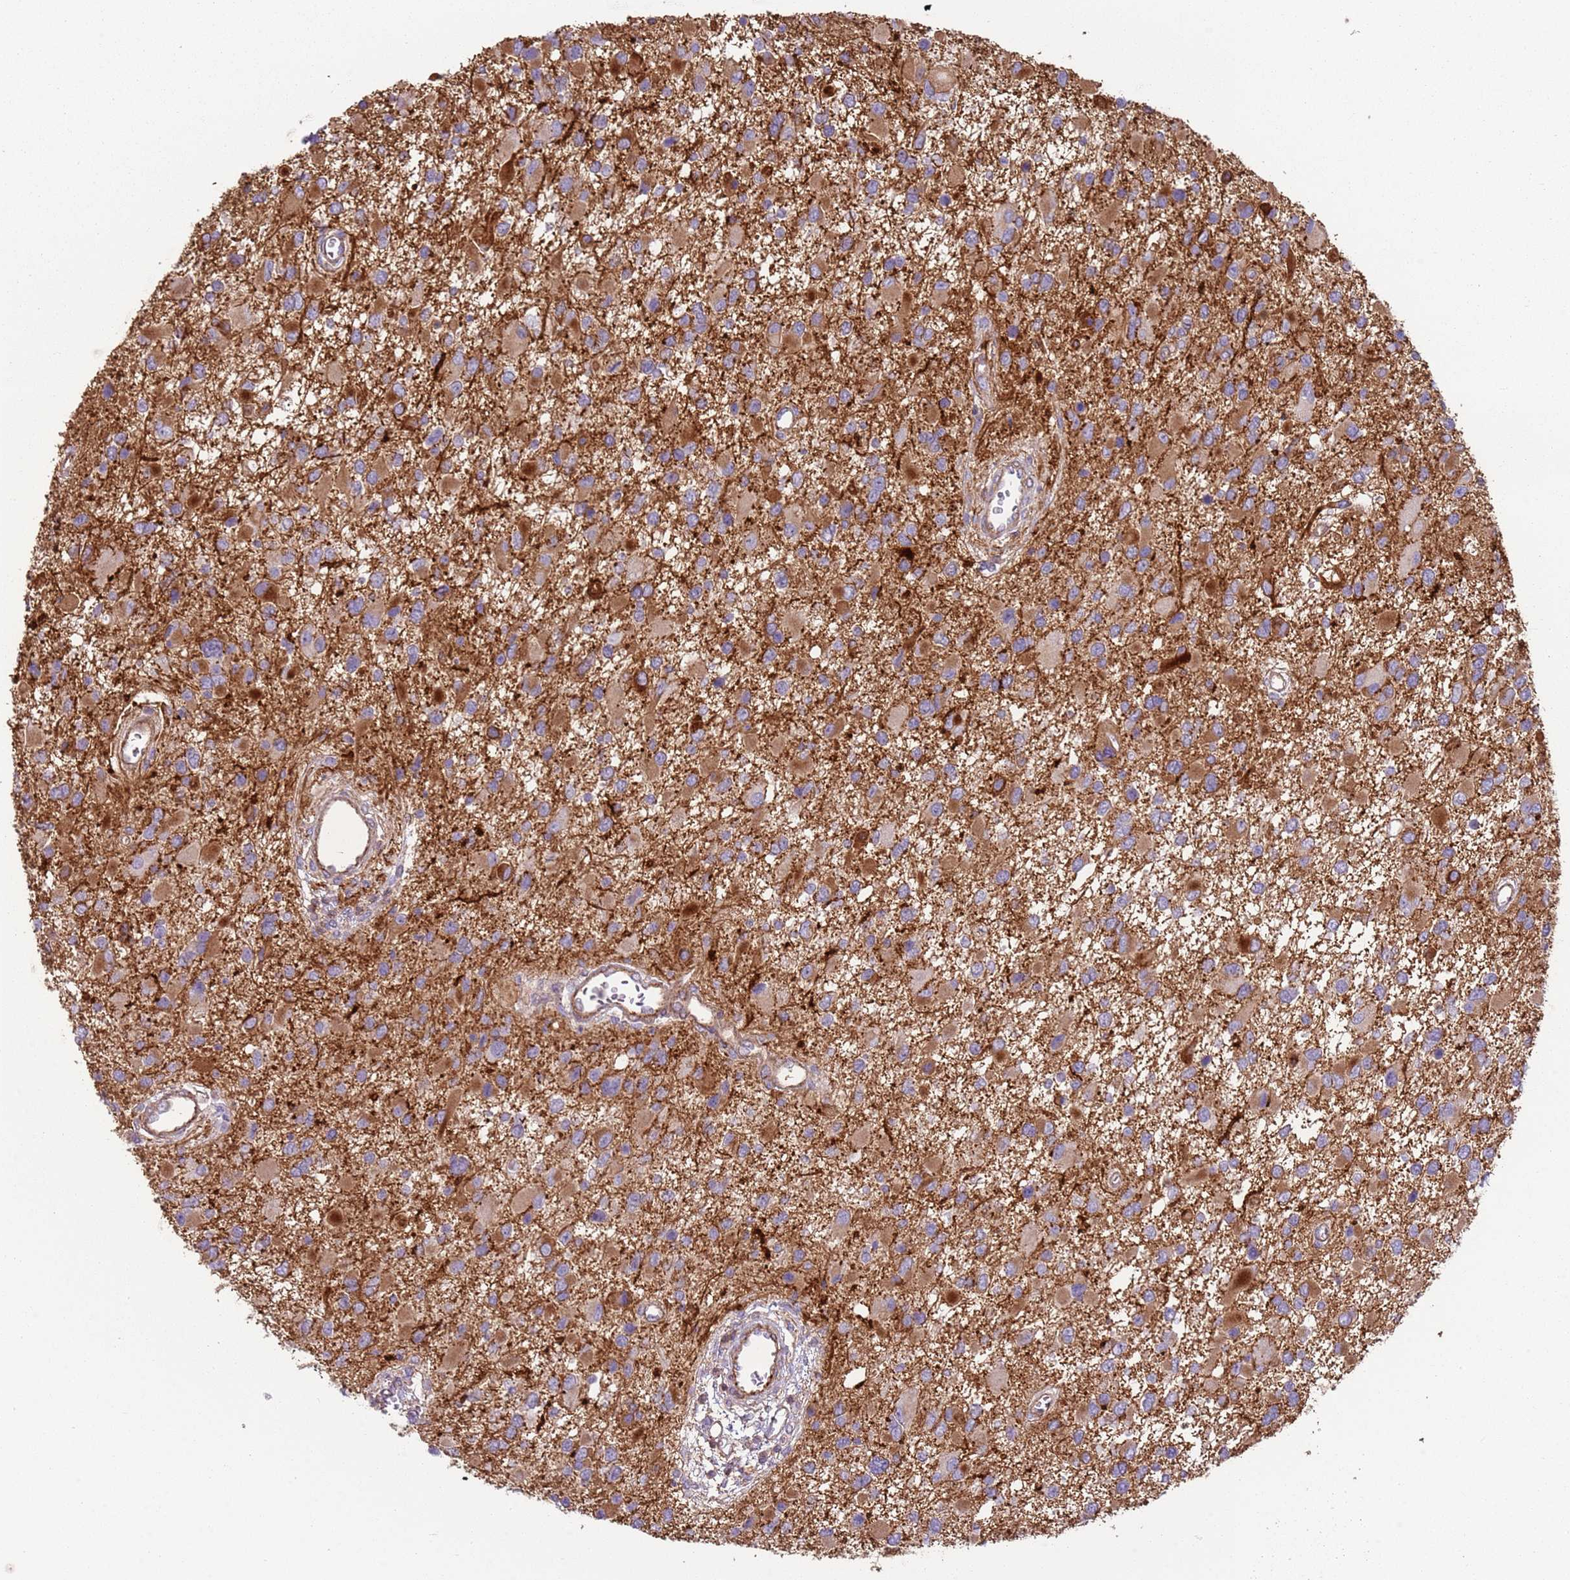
{"staining": {"intensity": "moderate", "quantity": "25%-75%", "location": "cytoplasmic/membranous"}, "tissue": "glioma", "cell_type": "Tumor cells", "image_type": "cancer", "snomed": [{"axis": "morphology", "description": "Glioma, malignant, High grade"}, {"axis": "topography", "description": "Brain"}], "caption": "The micrograph displays staining of glioma, revealing moderate cytoplasmic/membranous protein expression (brown color) within tumor cells.", "gene": "GNAI3", "patient": {"sex": "male", "age": 53}}